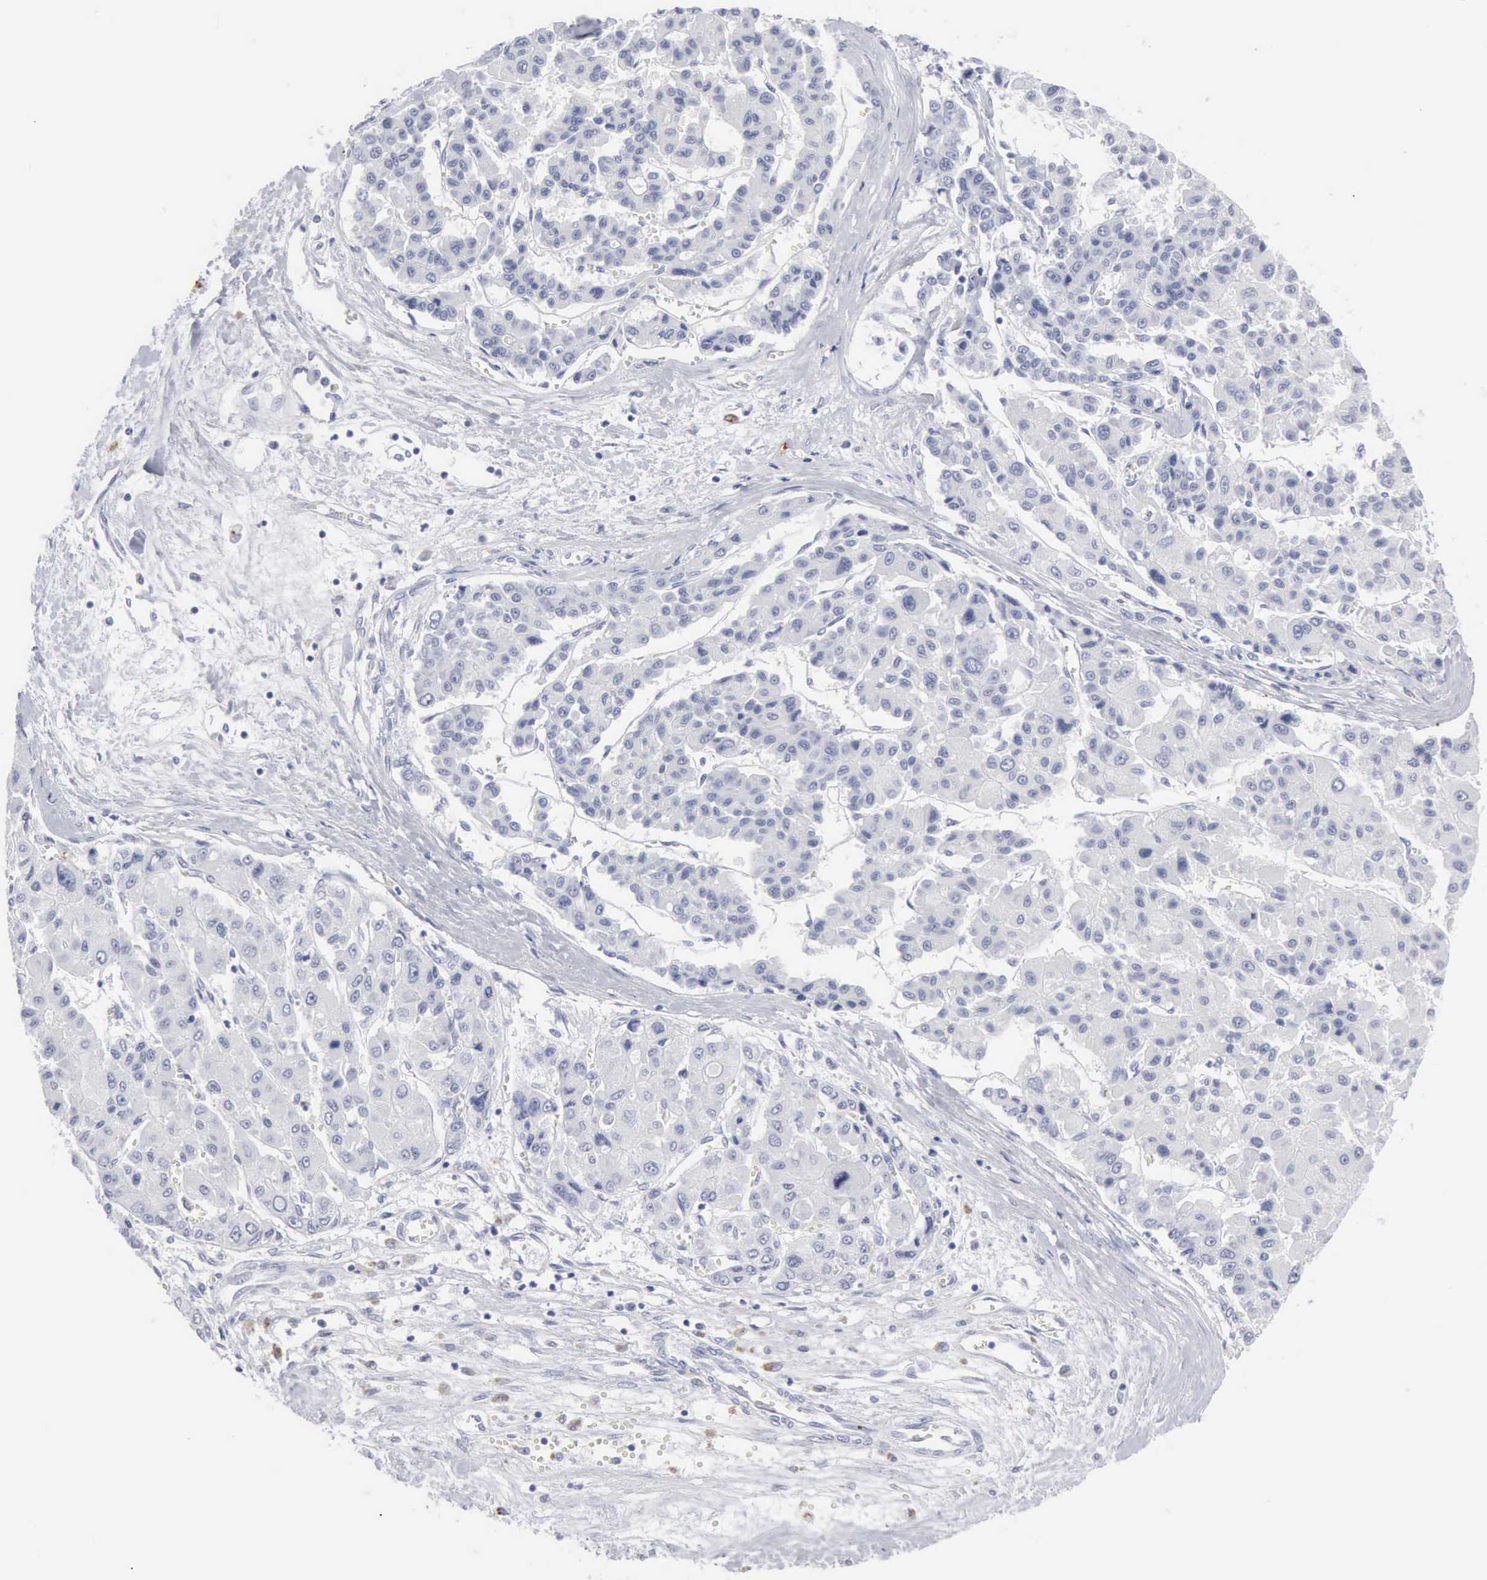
{"staining": {"intensity": "negative", "quantity": "none", "location": "none"}, "tissue": "liver cancer", "cell_type": "Tumor cells", "image_type": "cancer", "snomed": [{"axis": "morphology", "description": "Carcinoma, Hepatocellular, NOS"}, {"axis": "topography", "description": "Liver"}], "caption": "High magnification brightfield microscopy of liver cancer stained with DAB (3,3'-diaminobenzidine) (brown) and counterstained with hematoxylin (blue): tumor cells show no significant expression. Brightfield microscopy of IHC stained with DAB (3,3'-diaminobenzidine) (brown) and hematoxylin (blue), captured at high magnification.", "gene": "CMA1", "patient": {"sex": "male", "age": 64}}